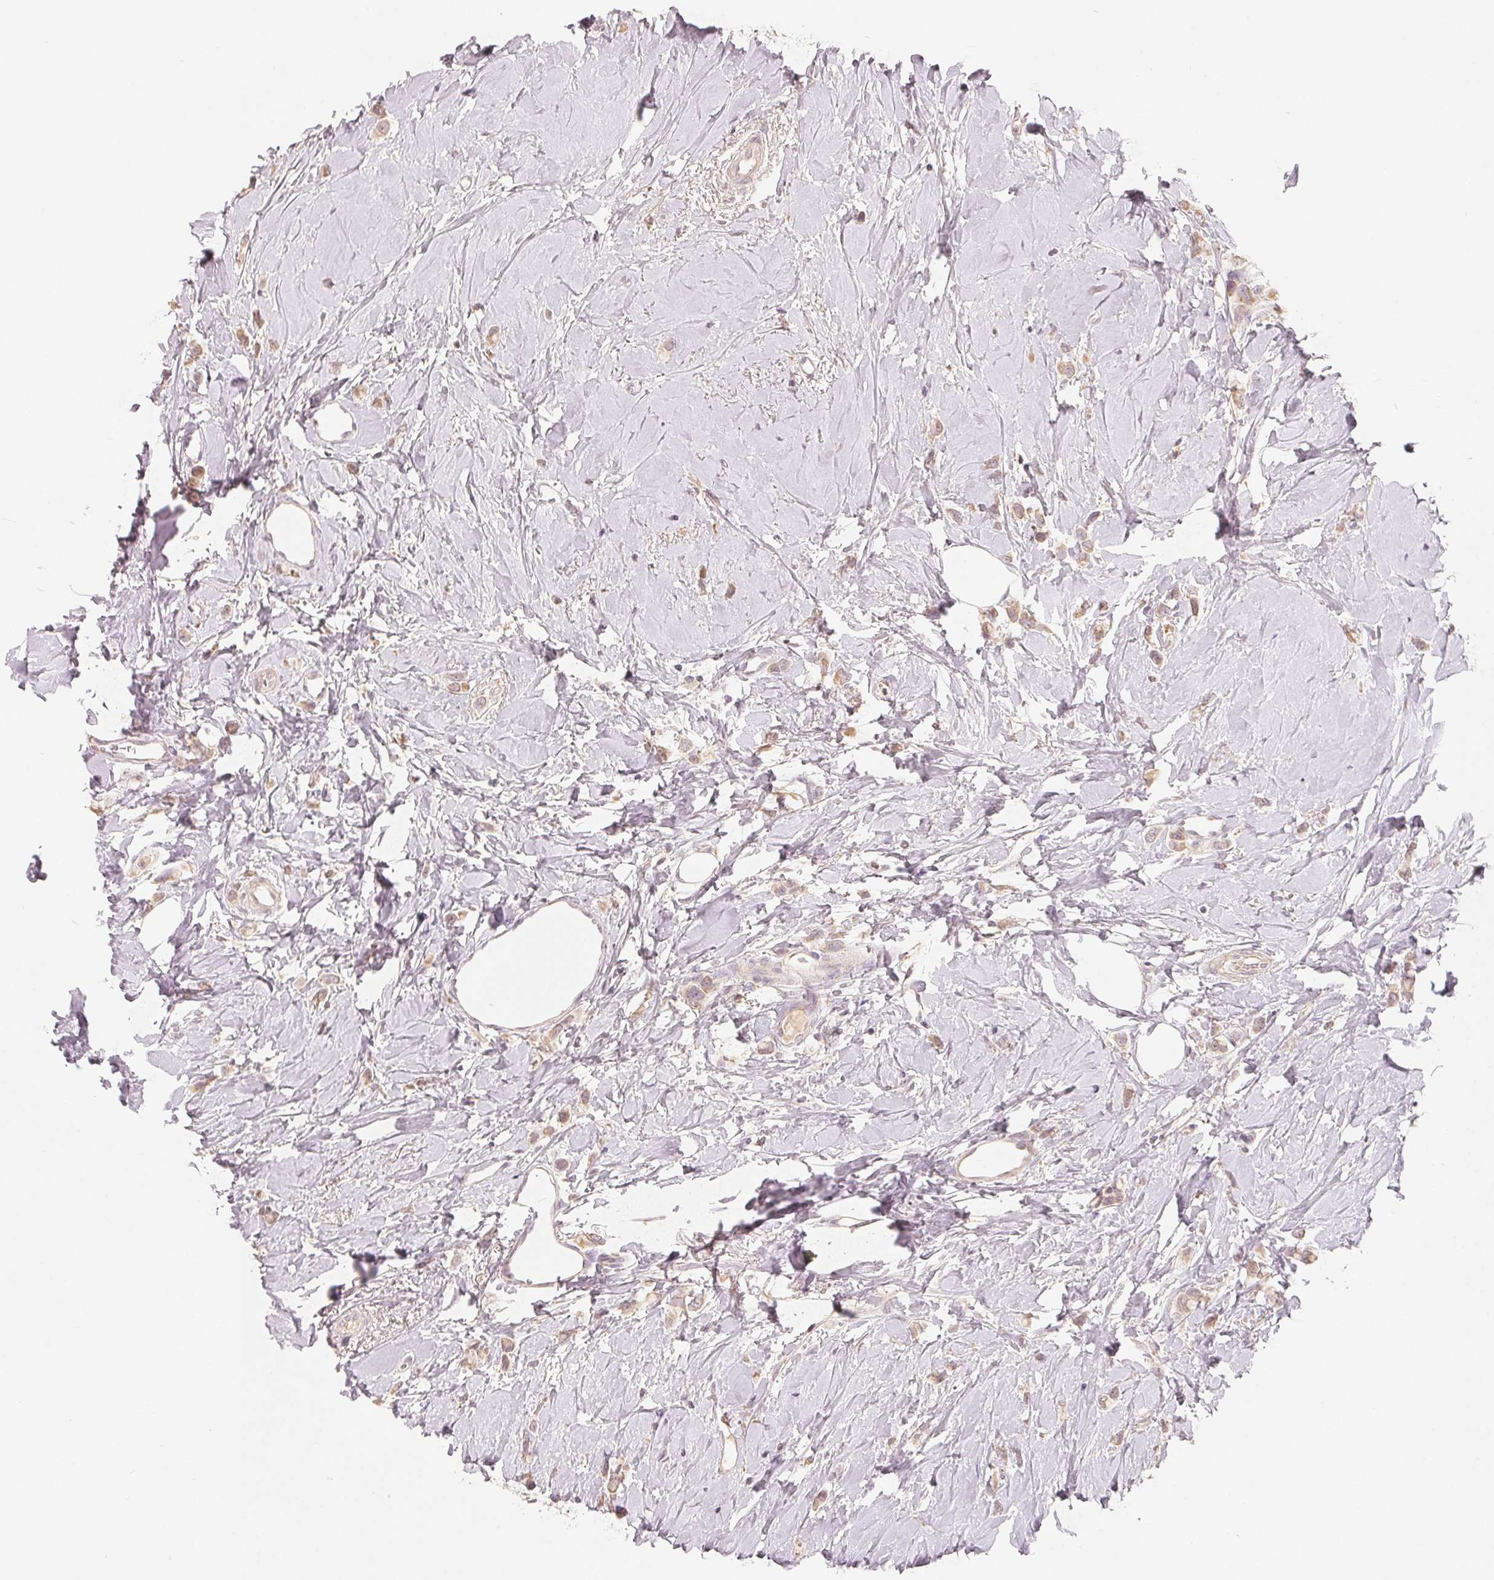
{"staining": {"intensity": "weak", "quantity": ">75%", "location": "cytoplasmic/membranous"}, "tissue": "breast cancer", "cell_type": "Tumor cells", "image_type": "cancer", "snomed": [{"axis": "morphology", "description": "Lobular carcinoma"}, {"axis": "topography", "description": "Breast"}], "caption": "Breast lobular carcinoma stained for a protein shows weak cytoplasmic/membranous positivity in tumor cells. Ihc stains the protein of interest in brown and the nuclei are stained blue.", "gene": "GHITM", "patient": {"sex": "female", "age": 66}}